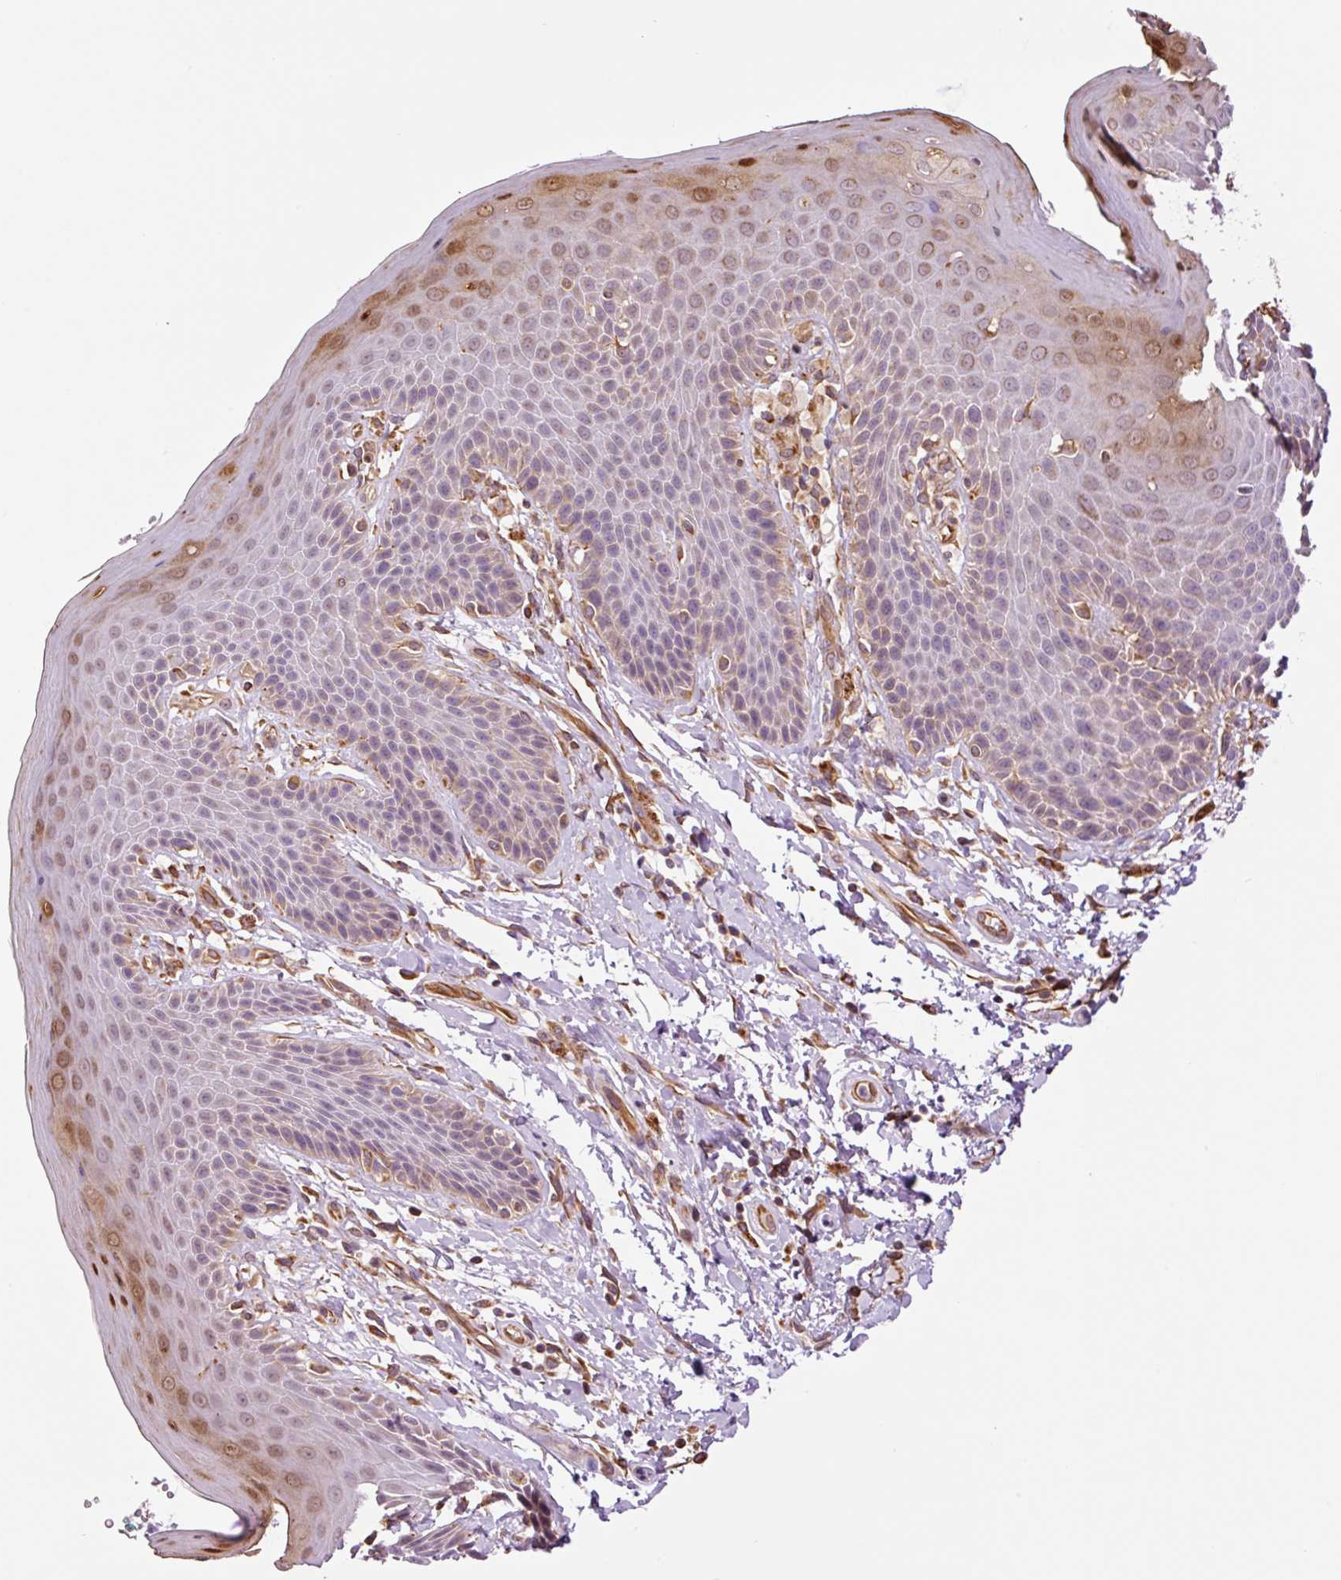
{"staining": {"intensity": "strong", "quantity": "<25%", "location": "cytoplasmic/membranous,nuclear"}, "tissue": "skin", "cell_type": "Epidermal cells", "image_type": "normal", "snomed": [{"axis": "morphology", "description": "Normal tissue, NOS"}, {"axis": "topography", "description": "Peripheral nerve tissue"}], "caption": "Immunohistochemistry (IHC) (DAB (3,3'-diaminobenzidine)) staining of benign skin demonstrates strong cytoplasmic/membranous,nuclear protein staining in approximately <25% of epidermal cells.", "gene": "PCK2", "patient": {"sex": "male", "age": 51}}